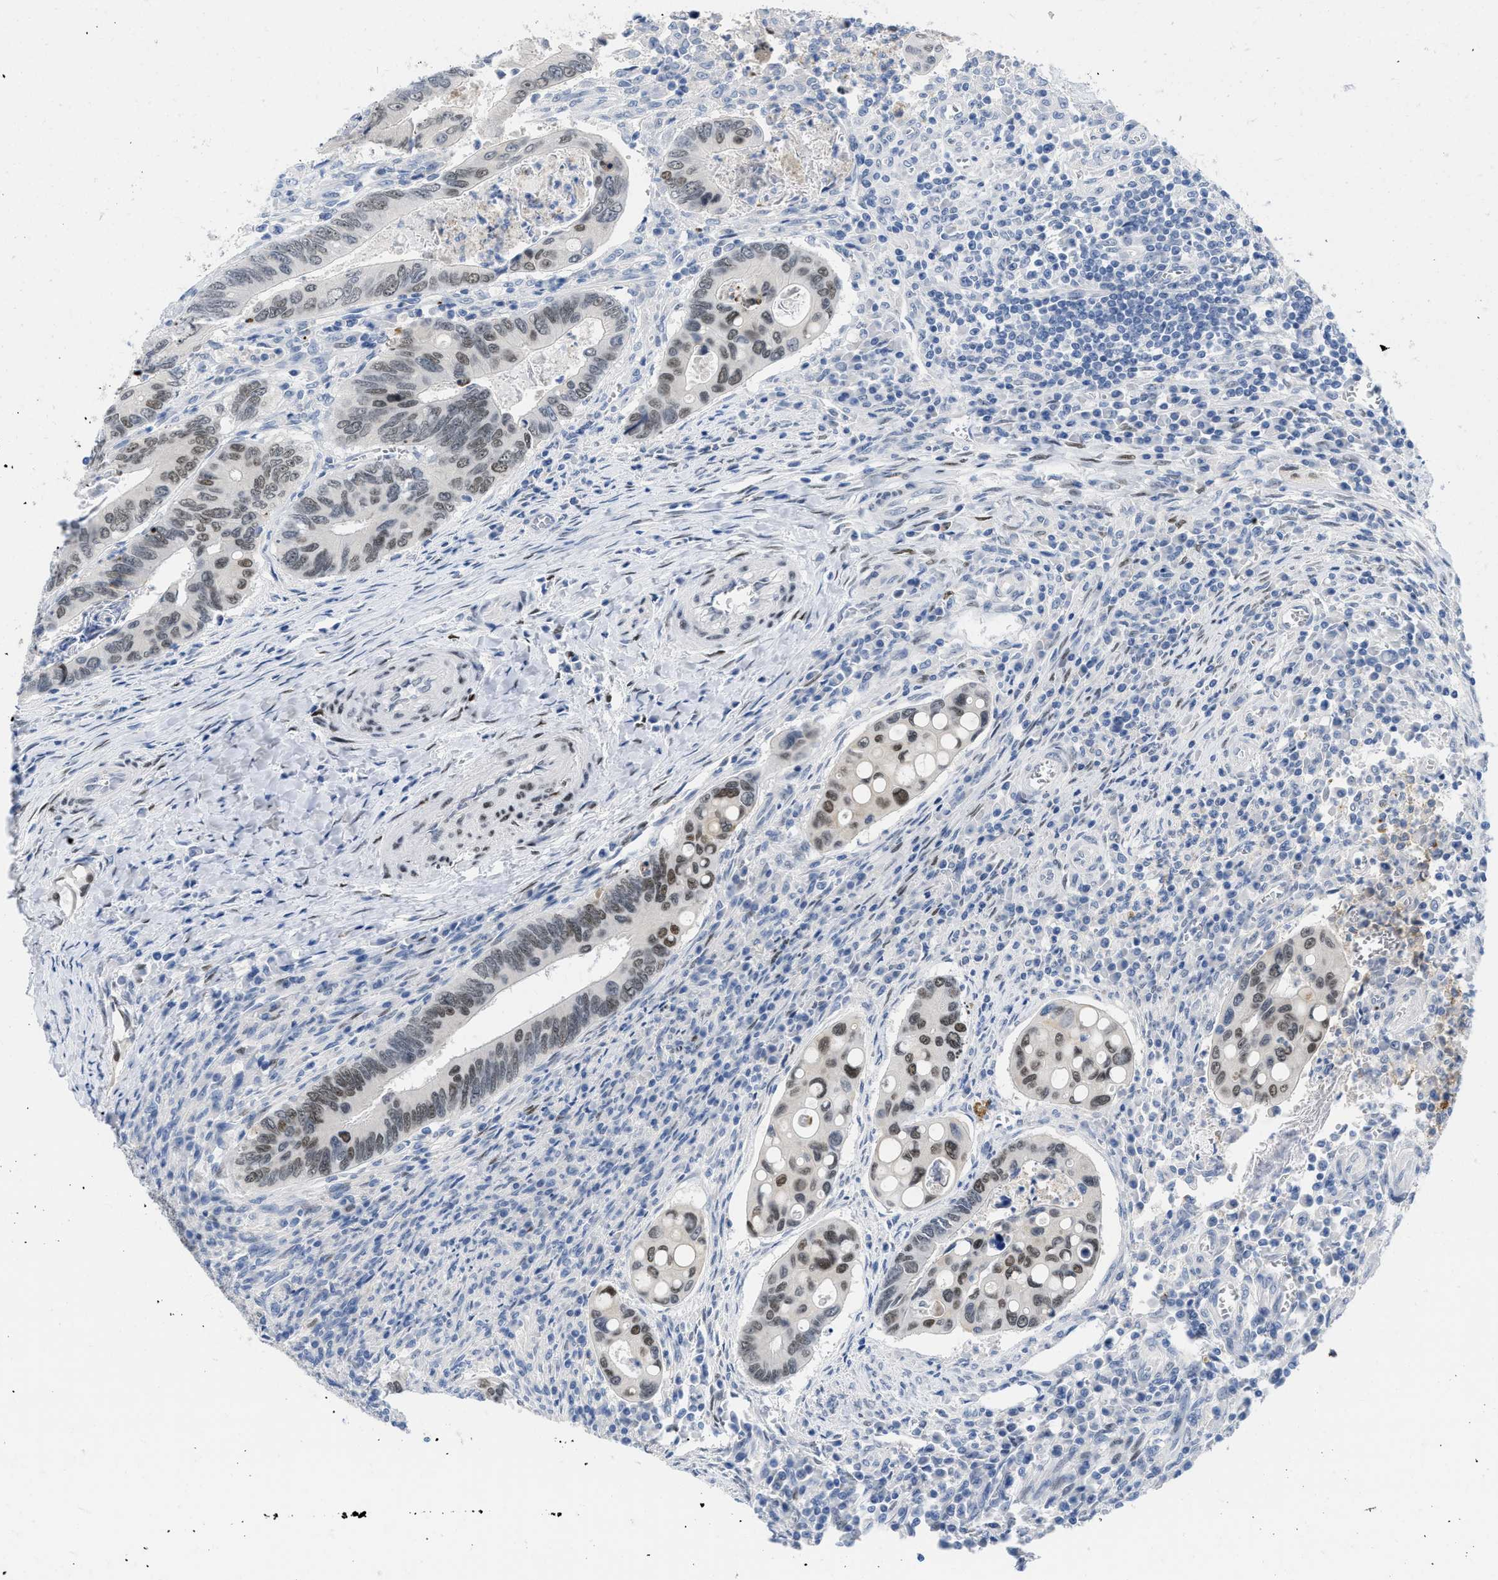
{"staining": {"intensity": "moderate", "quantity": "25%-75%", "location": "nuclear"}, "tissue": "colorectal cancer", "cell_type": "Tumor cells", "image_type": "cancer", "snomed": [{"axis": "morphology", "description": "Inflammation, NOS"}, {"axis": "morphology", "description": "Adenocarcinoma, NOS"}, {"axis": "topography", "description": "Colon"}], "caption": "The image shows a brown stain indicating the presence of a protein in the nuclear of tumor cells in colorectal cancer. The staining was performed using DAB to visualize the protein expression in brown, while the nuclei were stained in blue with hematoxylin (Magnification: 20x).", "gene": "NFIX", "patient": {"sex": "male", "age": 72}}